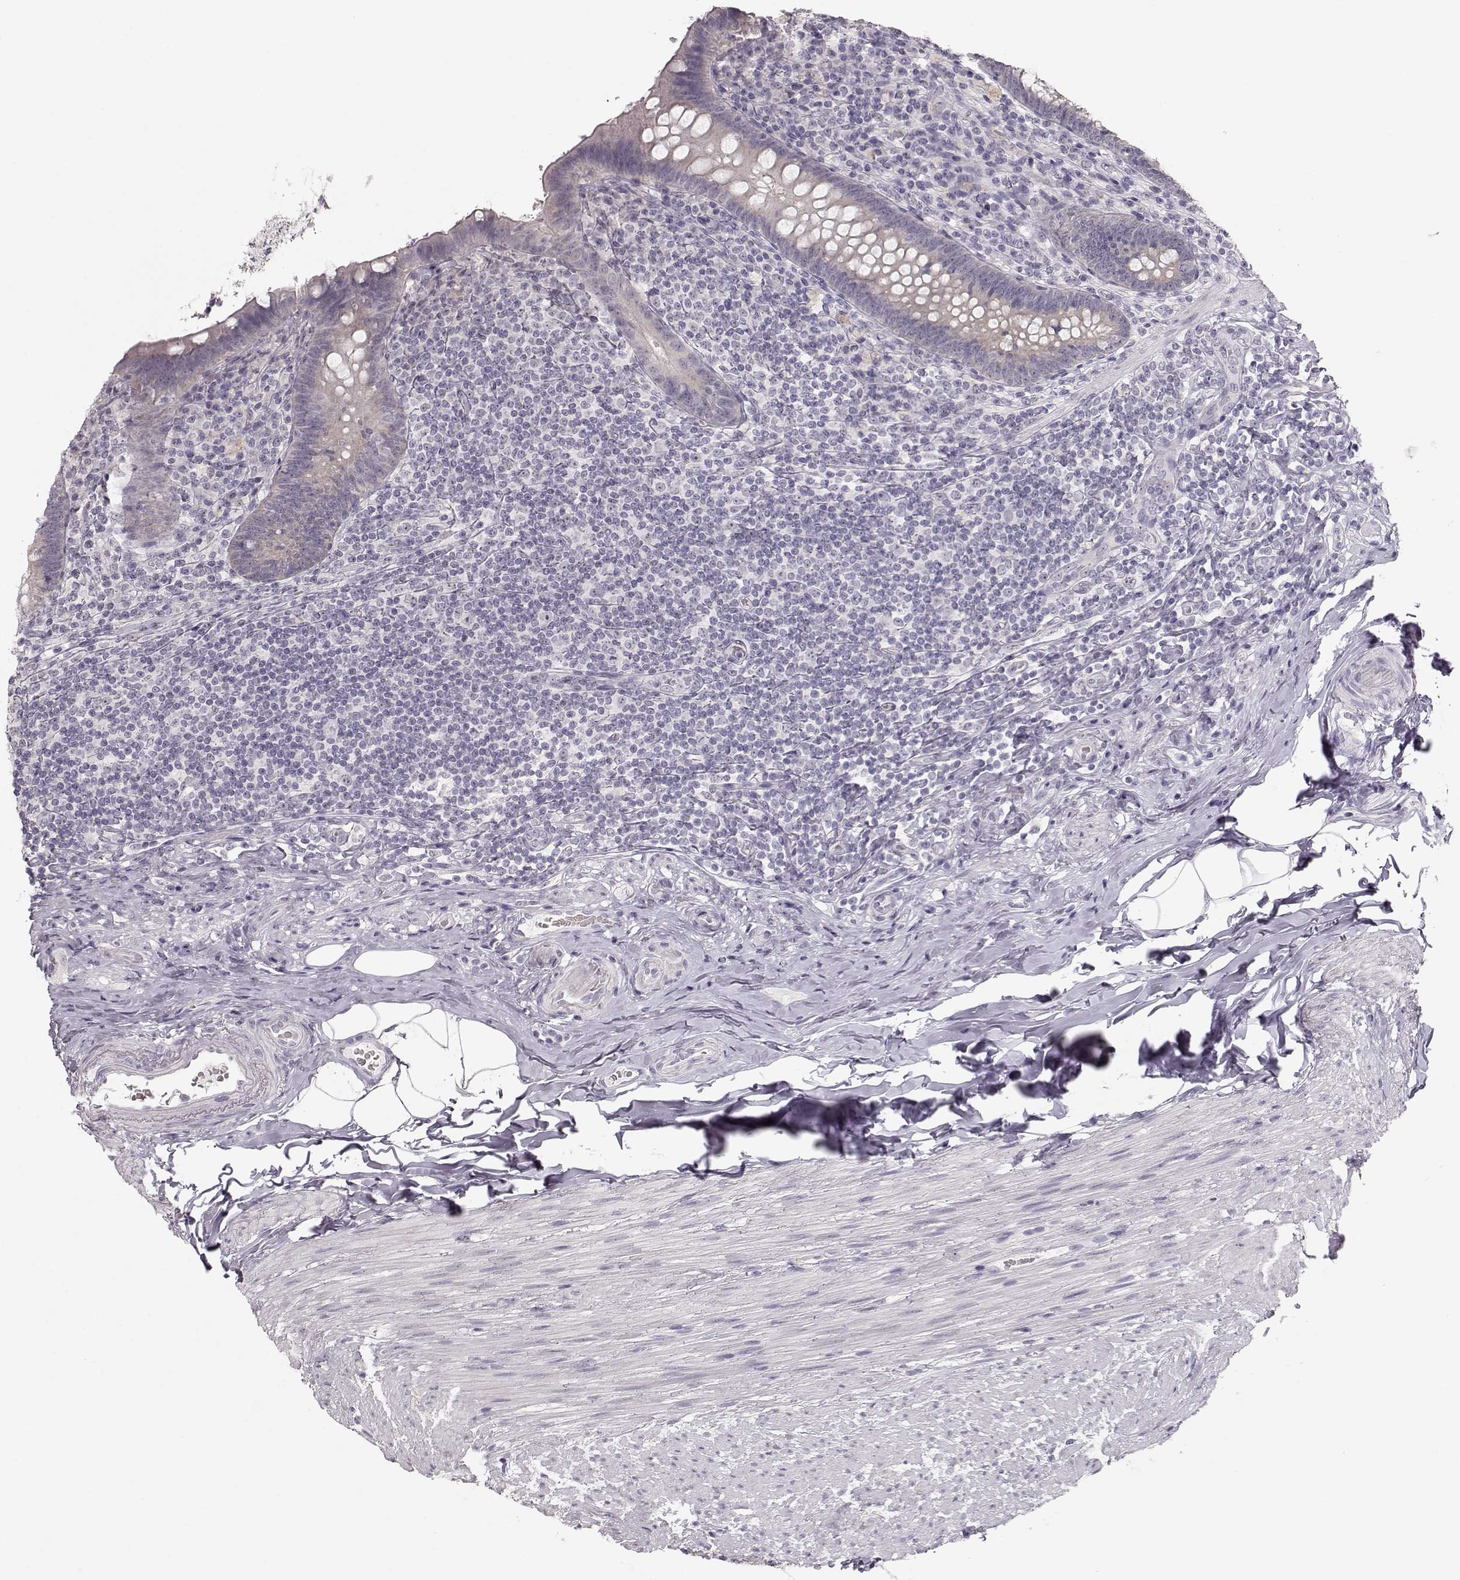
{"staining": {"intensity": "negative", "quantity": "none", "location": "none"}, "tissue": "appendix", "cell_type": "Glandular cells", "image_type": "normal", "snomed": [{"axis": "morphology", "description": "Normal tissue, NOS"}, {"axis": "topography", "description": "Appendix"}], "caption": "This is an immunohistochemistry (IHC) micrograph of normal human appendix. There is no staining in glandular cells.", "gene": "FAM205A", "patient": {"sex": "male", "age": 47}}